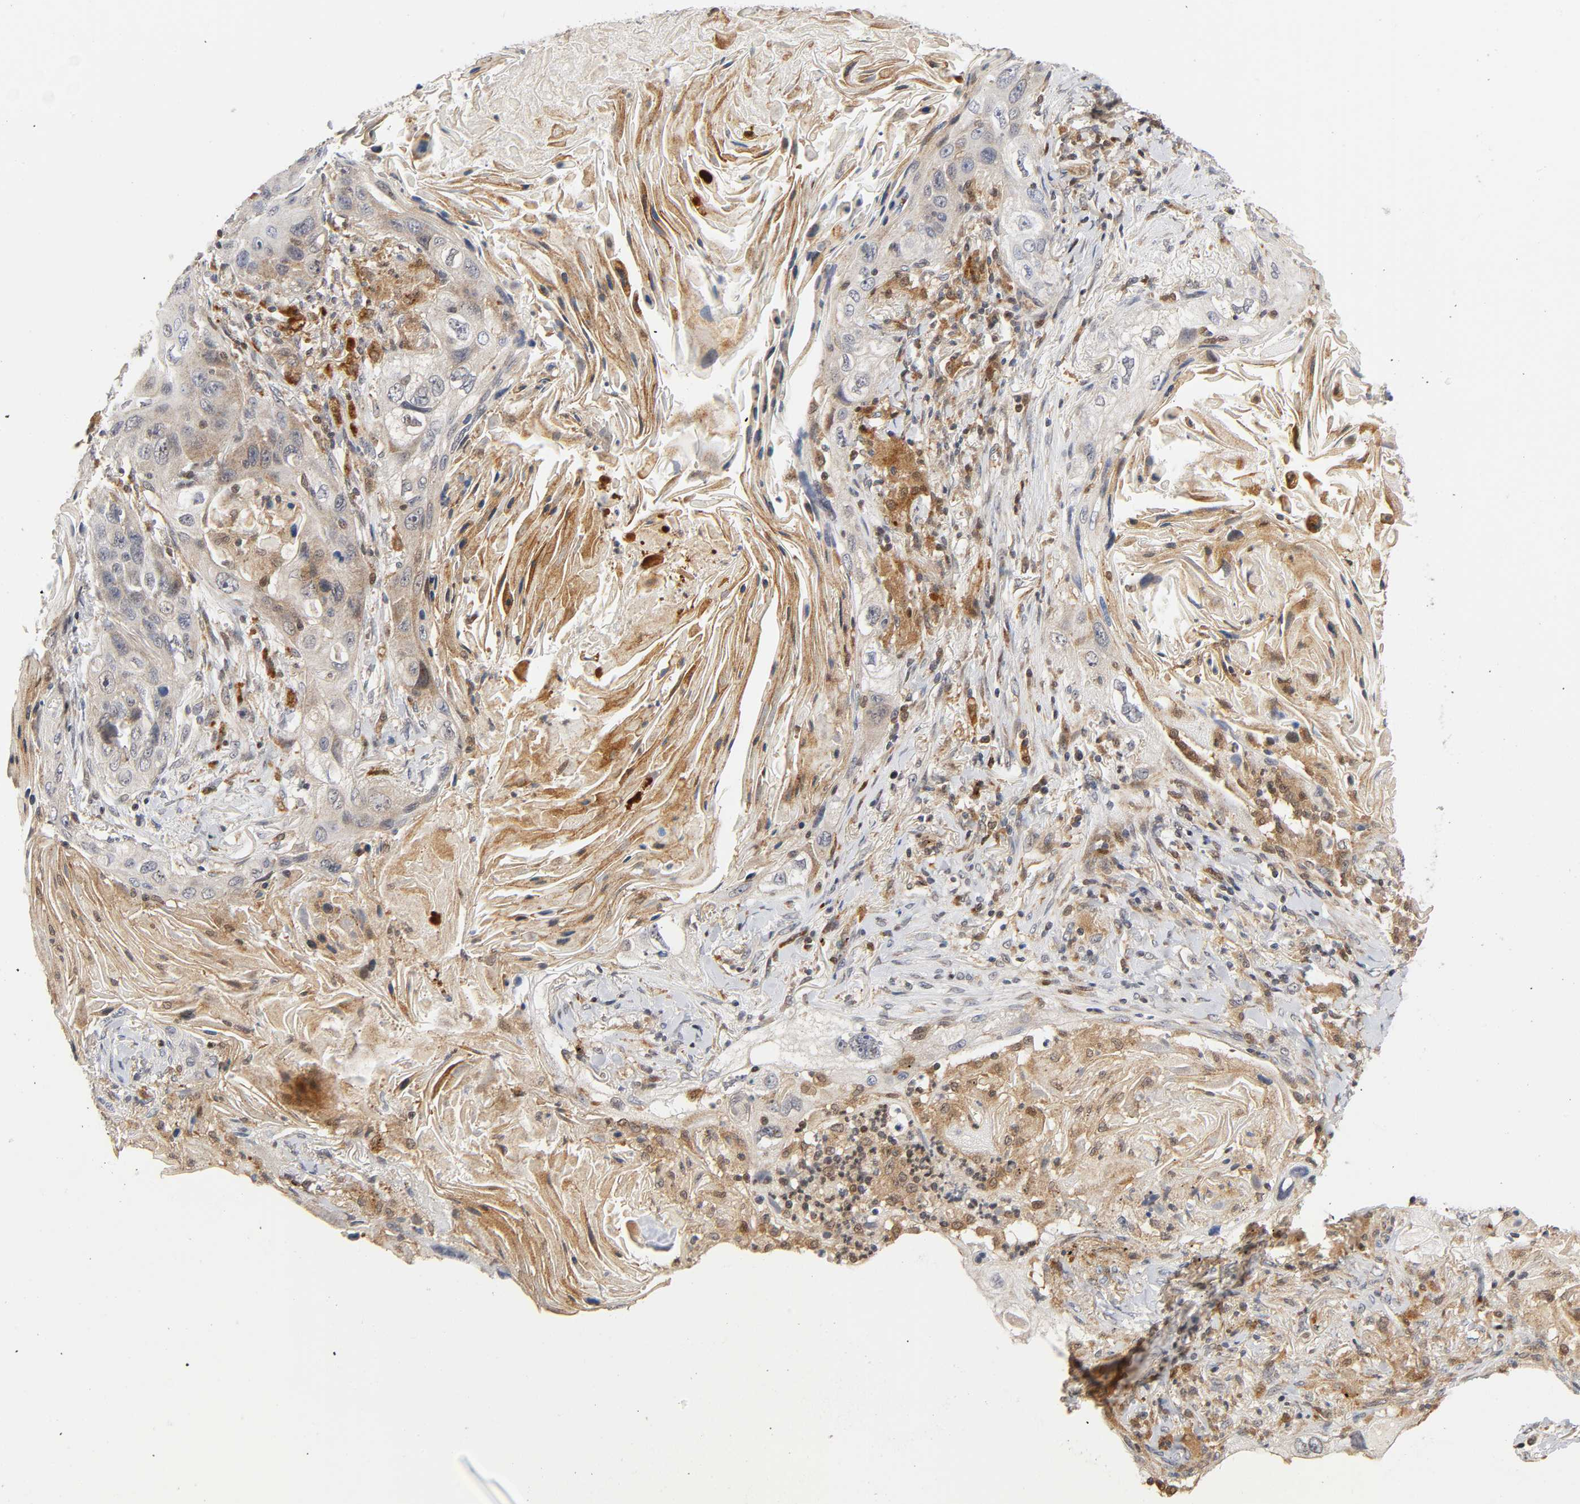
{"staining": {"intensity": "moderate", "quantity": "25%-75%", "location": "cytoplasmic/membranous"}, "tissue": "lung cancer", "cell_type": "Tumor cells", "image_type": "cancer", "snomed": [{"axis": "morphology", "description": "Squamous cell carcinoma, NOS"}, {"axis": "topography", "description": "Lung"}], "caption": "Immunohistochemistry of human lung cancer (squamous cell carcinoma) demonstrates medium levels of moderate cytoplasmic/membranous positivity in approximately 25%-75% of tumor cells.", "gene": "CASP9", "patient": {"sex": "female", "age": 67}}